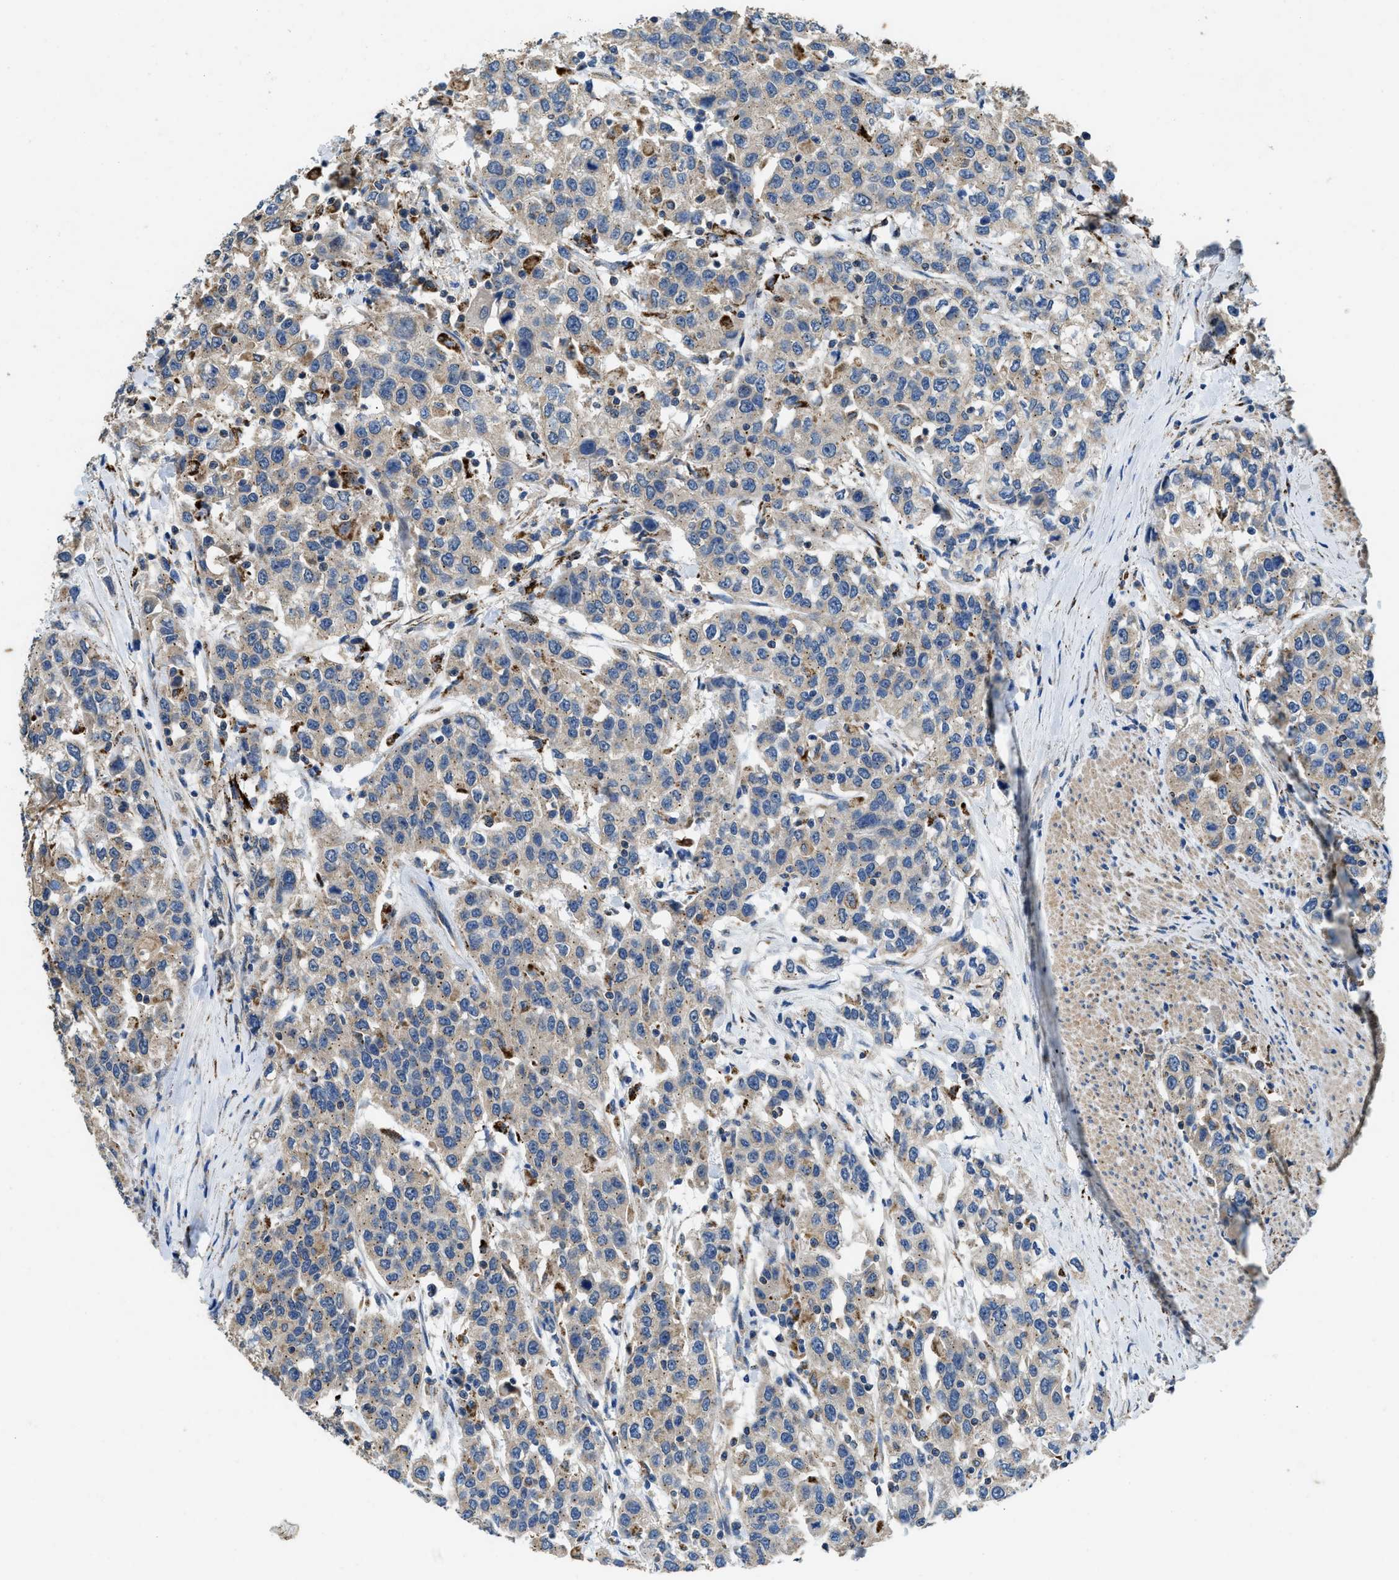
{"staining": {"intensity": "weak", "quantity": "<25%", "location": "cytoplasmic/membranous"}, "tissue": "urothelial cancer", "cell_type": "Tumor cells", "image_type": "cancer", "snomed": [{"axis": "morphology", "description": "Urothelial carcinoma, High grade"}, {"axis": "topography", "description": "Urinary bladder"}], "caption": "A histopathology image of human urothelial cancer is negative for staining in tumor cells.", "gene": "CDK15", "patient": {"sex": "female", "age": 80}}